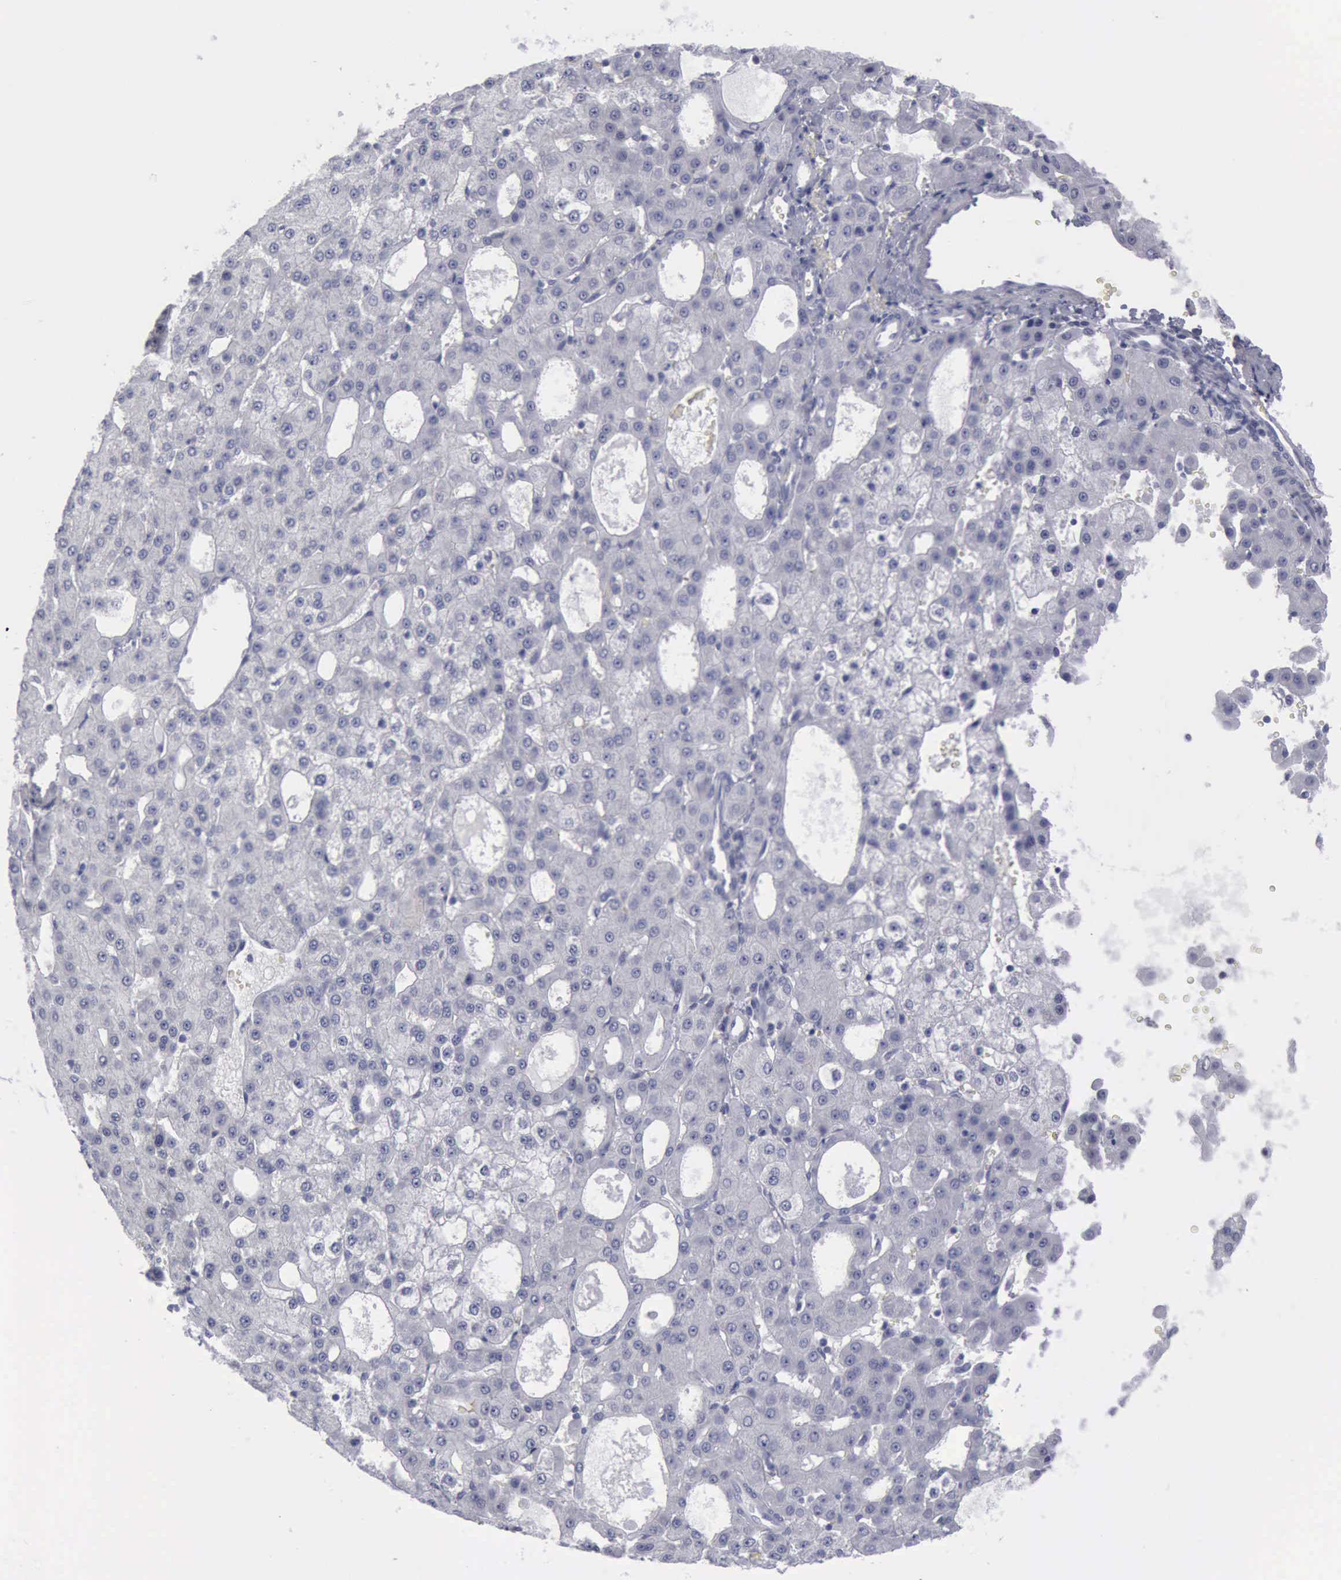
{"staining": {"intensity": "negative", "quantity": "none", "location": "none"}, "tissue": "liver cancer", "cell_type": "Tumor cells", "image_type": "cancer", "snomed": [{"axis": "morphology", "description": "Carcinoma, Hepatocellular, NOS"}, {"axis": "topography", "description": "Liver"}], "caption": "IHC histopathology image of neoplastic tissue: liver cancer (hepatocellular carcinoma) stained with DAB (3,3'-diaminobenzidine) displays no significant protein expression in tumor cells.", "gene": "KRT13", "patient": {"sex": "male", "age": 47}}